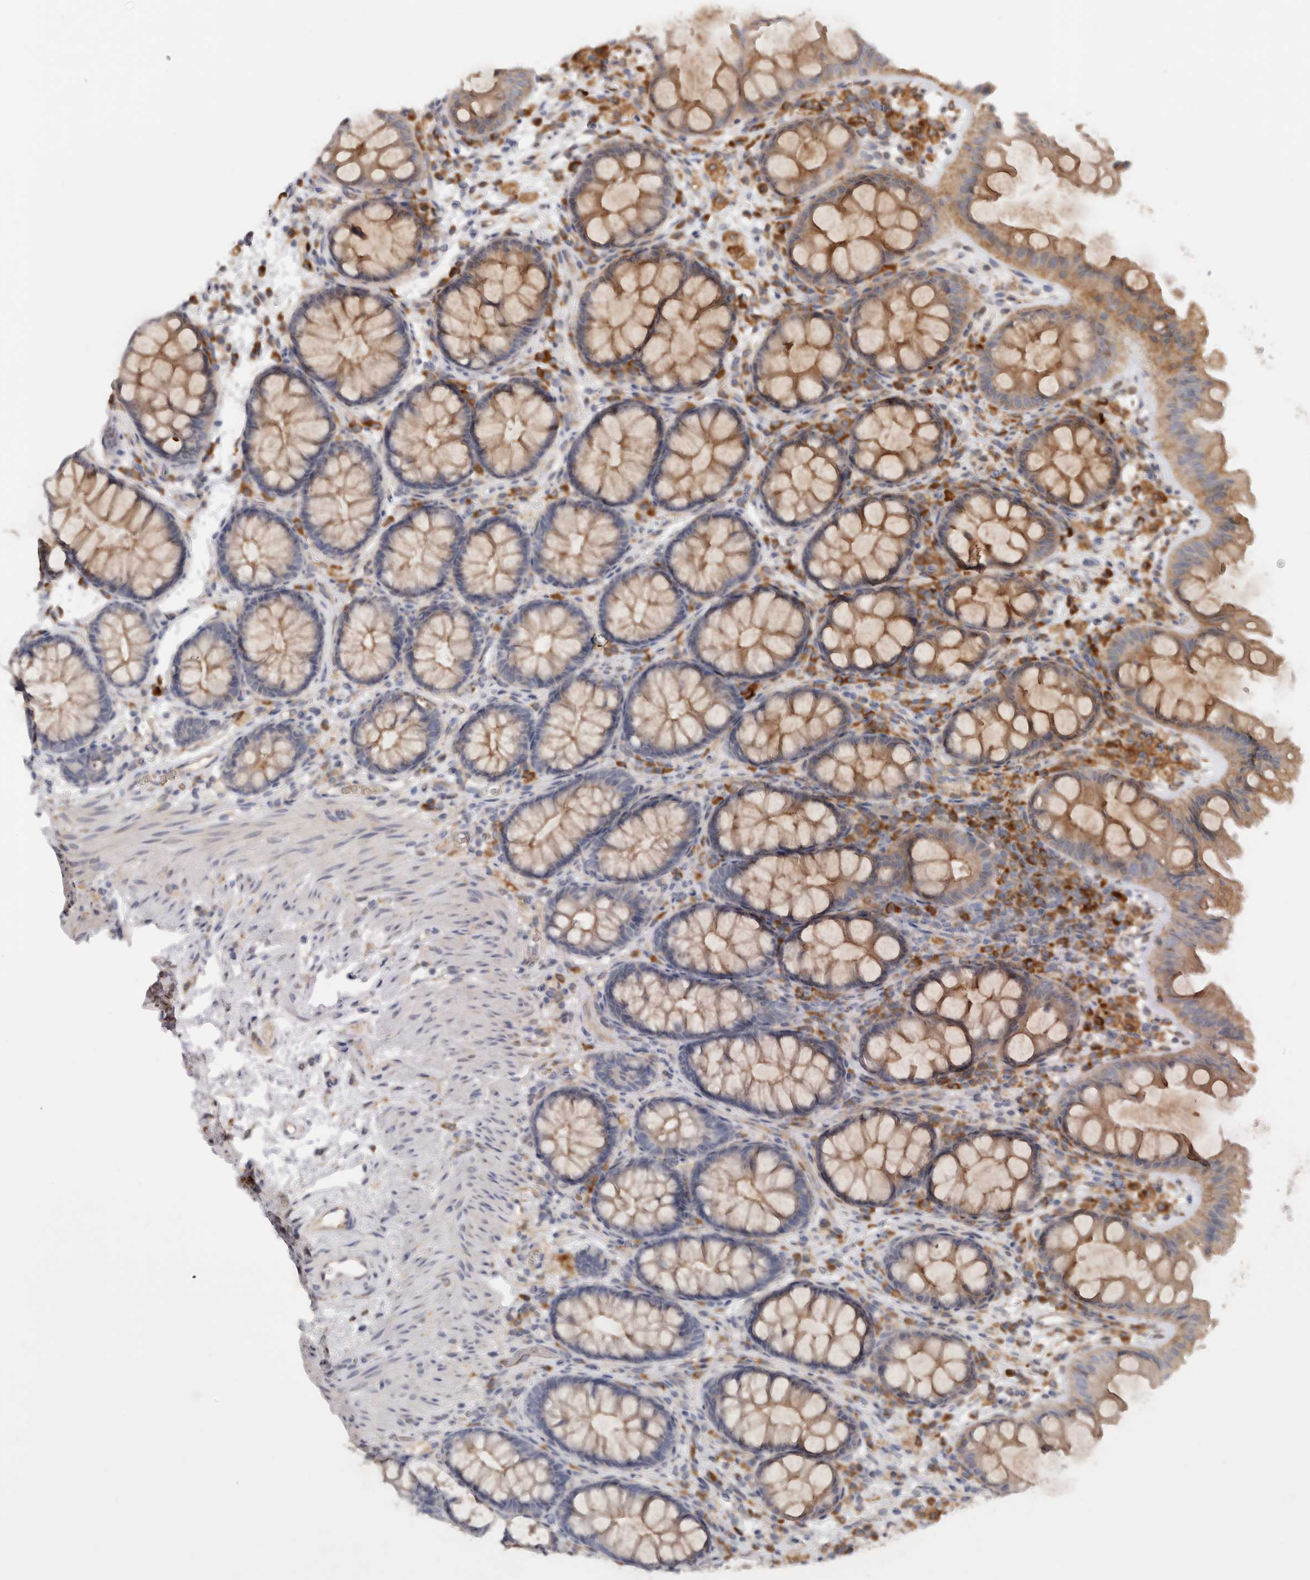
{"staining": {"intensity": "weak", "quantity": ">75%", "location": "cytoplasmic/membranous"}, "tissue": "colon", "cell_type": "Endothelial cells", "image_type": "normal", "snomed": [{"axis": "morphology", "description": "Normal tissue, NOS"}, {"axis": "topography", "description": "Colon"}], "caption": "An immunohistochemistry (IHC) image of unremarkable tissue is shown. Protein staining in brown highlights weak cytoplasmic/membranous positivity in colon within endothelial cells.", "gene": "APOL2", "patient": {"sex": "female", "age": 62}}